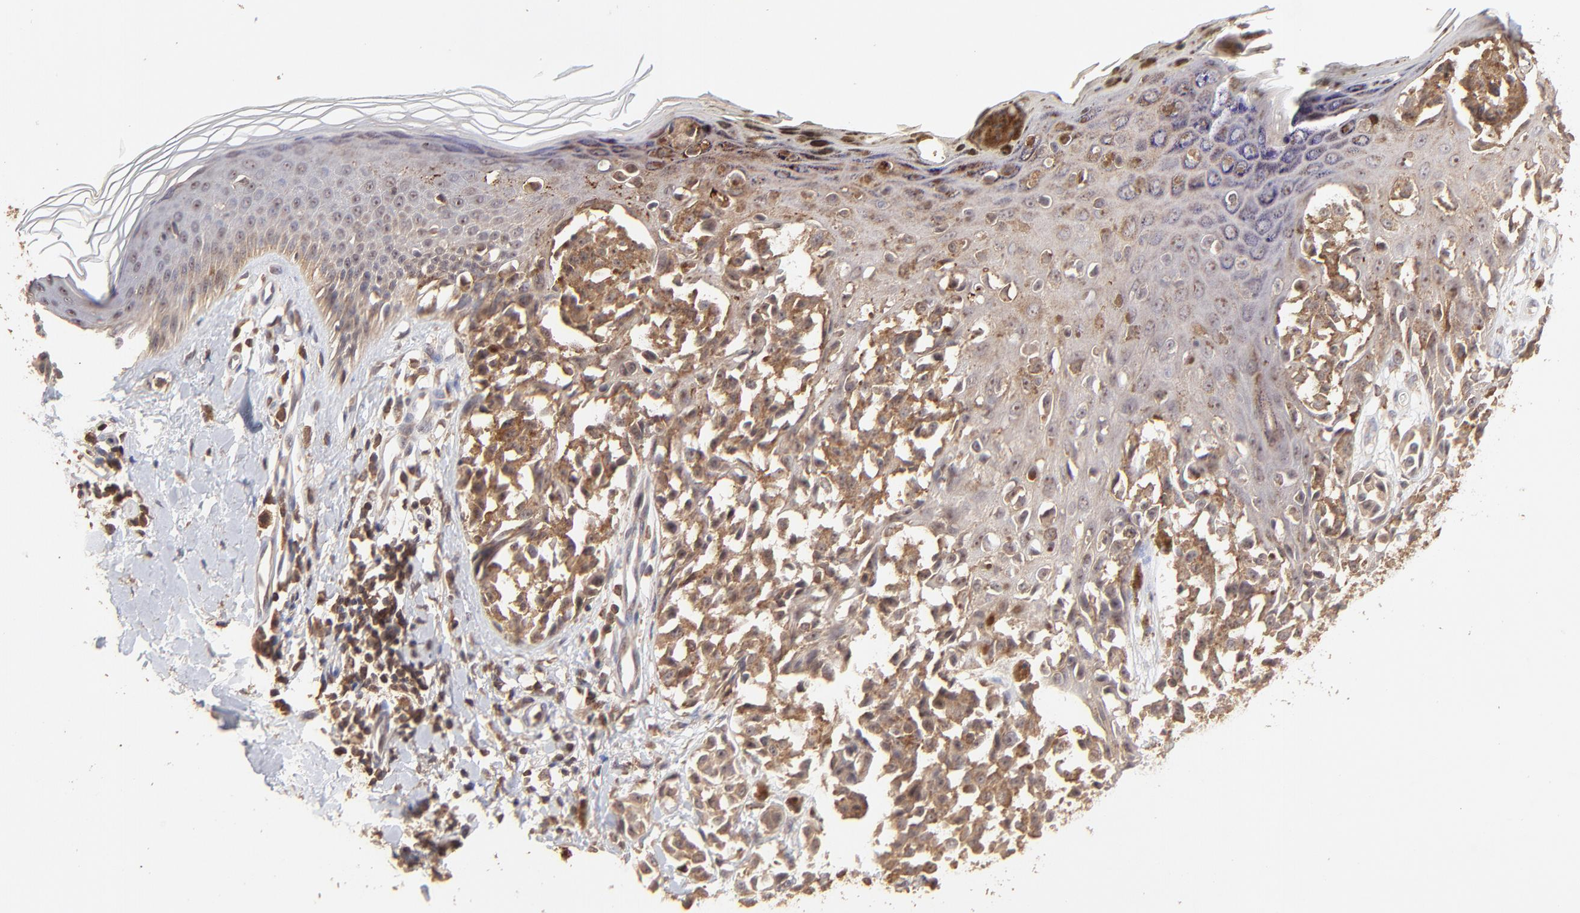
{"staining": {"intensity": "moderate", "quantity": ">75%", "location": "cytoplasmic/membranous"}, "tissue": "melanoma", "cell_type": "Tumor cells", "image_type": "cancer", "snomed": [{"axis": "morphology", "description": "Malignant melanoma, NOS"}, {"axis": "topography", "description": "Skin"}], "caption": "Immunohistochemical staining of melanoma demonstrates medium levels of moderate cytoplasmic/membranous protein staining in about >75% of tumor cells. The protein of interest is shown in brown color, while the nuclei are stained blue.", "gene": "STON2", "patient": {"sex": "female", "age": 38}}